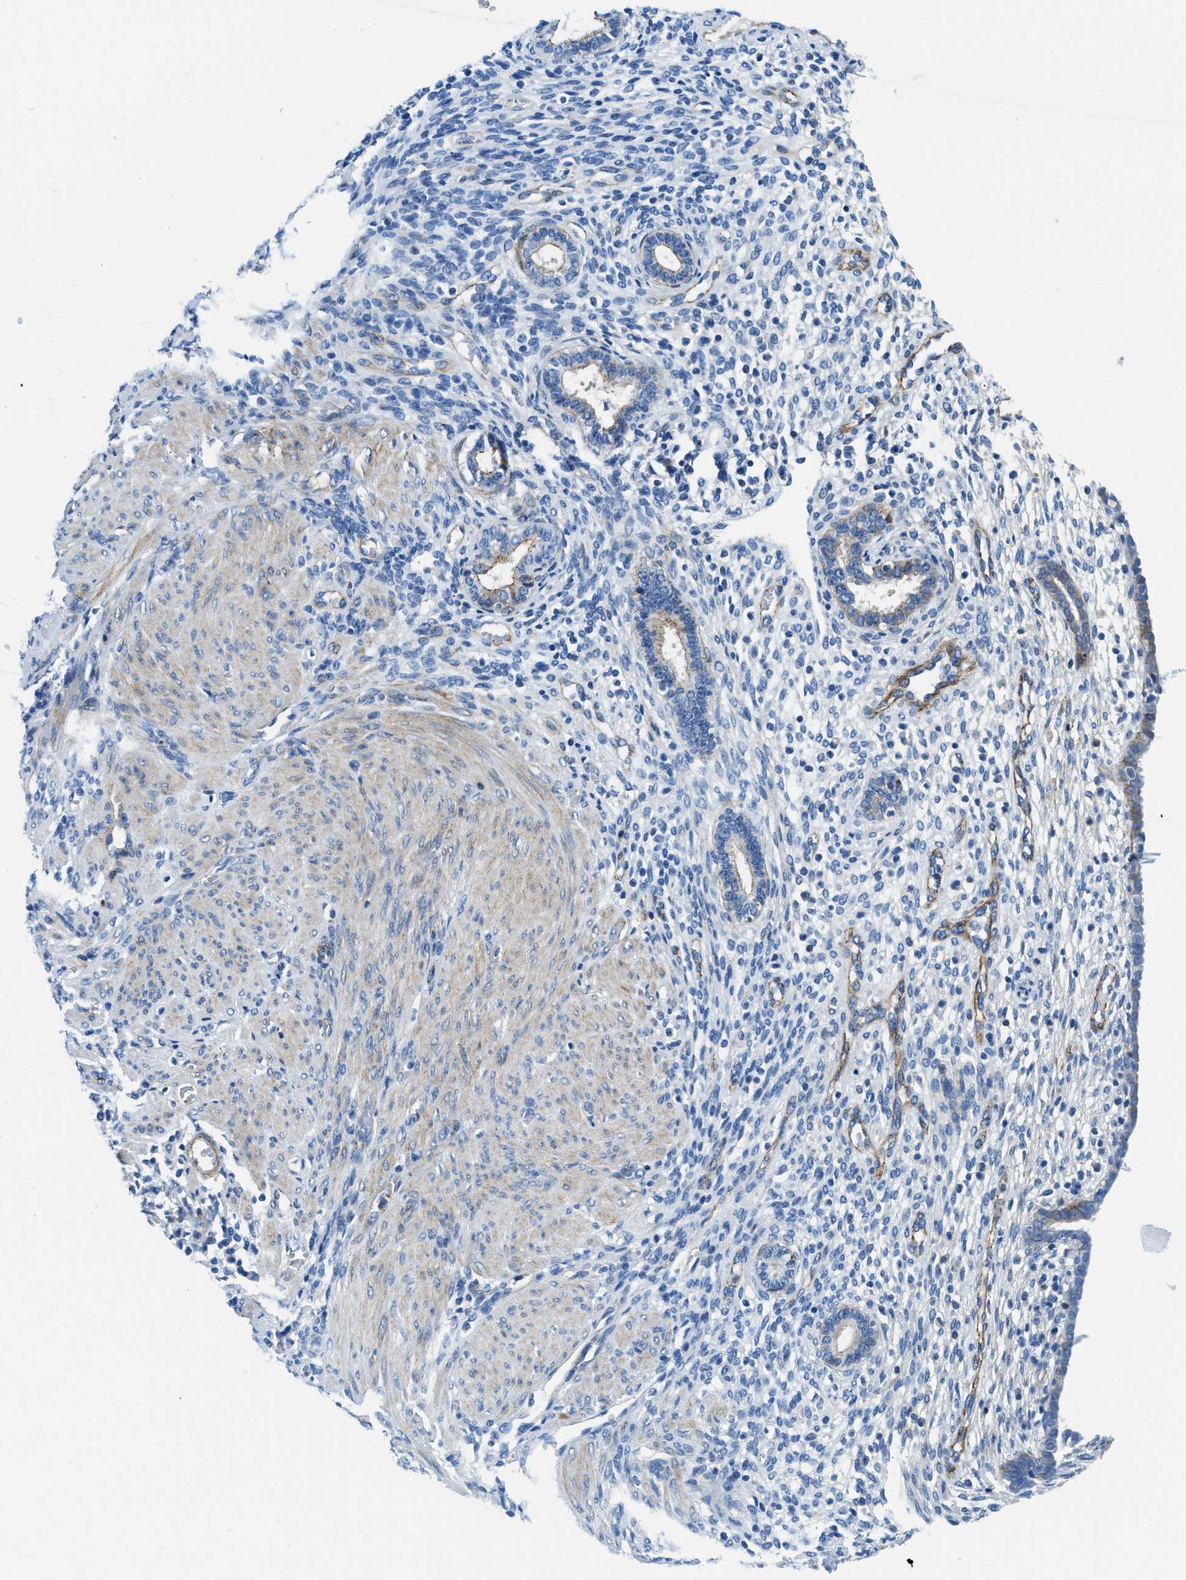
{"staining": {"intensity": "weak", "quantity": "<25%", "location": "cytoplasmic/membranous"}, "tissue": "endometrium", "cell_type": "Cells in endometrial stroma", "image_type": "normal", "snomed": [{"axis": "morphology", "description": "Normal tissue, NOS"}, {"axis": "topography", "description": "Endometrium"}], "caption": "Image shows no protein staining in cells in endometrial stroma of normal endometrium.", "gene": "CUTA", "patient": {"sex": "female", "age": 72}}